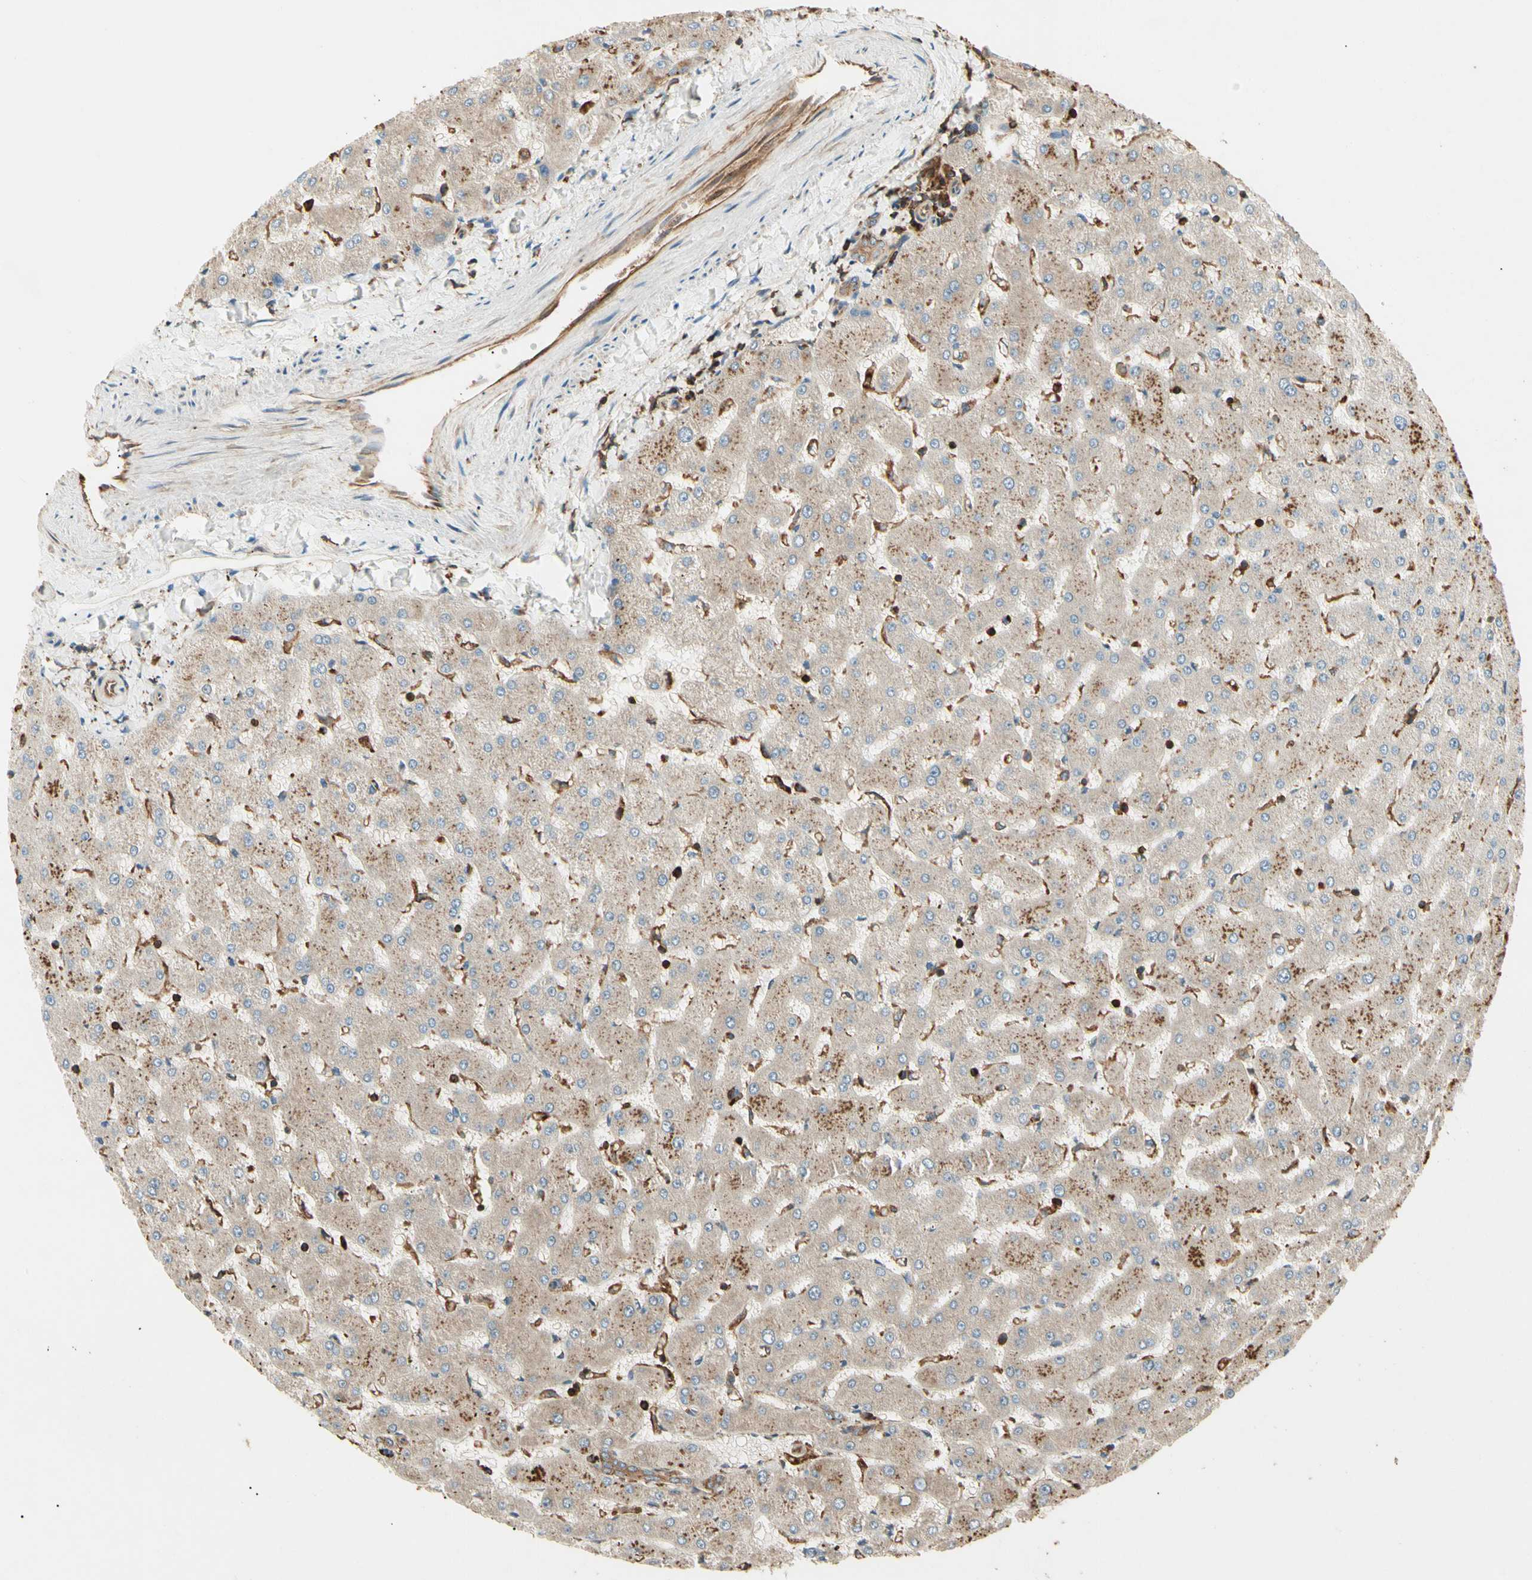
{"staining": {"intensity": "moderate", "quantity": ">75%", "location": "cytoplasmic/membranous"}, "tissue": "liver", "cell_type": "Cholangiocytes", "image_type": "normal", "snomed": [{"axis": "morphology", "description": "Normal tissue, NOS"}, {"axis": "topography", "description": "Liver"}], "caption": "IHC micrograph of benign human liver stained for a protein (brown), which shows medium levels of moderate cytoplasmic/membranous positivity in approximately >75% of cholangiocytes.", "gene": "ARPC2", "patient": {"sex": "female", "age": 63}}